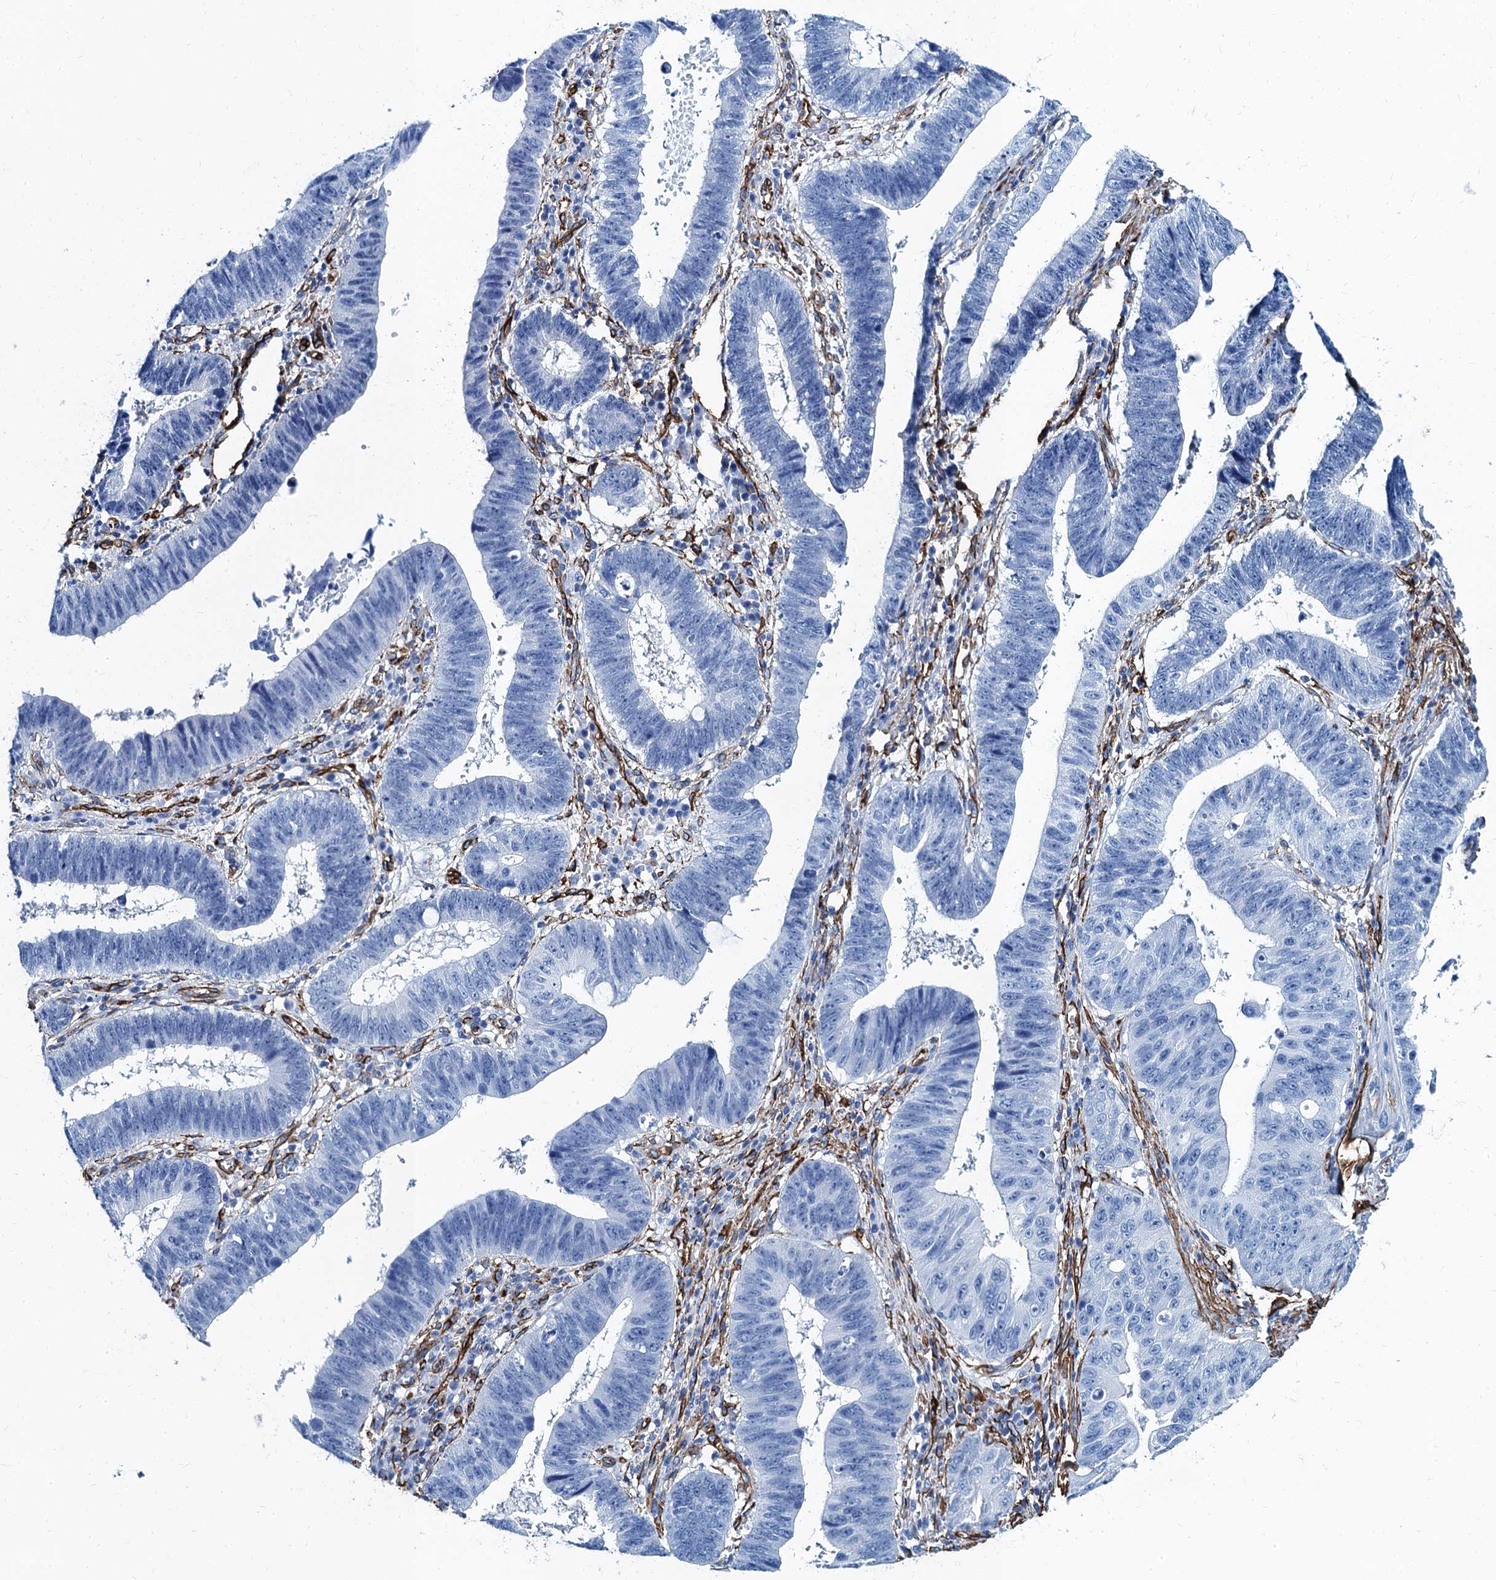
{"staining": {"intensity": "negative", "quantity": "none", "location": "none"}, "tissue": "stomach cancer", "cell_type": "Tumor cells", "image_type": "cancer", "snomed": [{"axis": "morphology", "description": "Adenocarcinoma, NOS"}, {"axis": "topography", "description": "Stomach"}], "caption": "An IHC image of stomach adenocarcinoma is shown. There is no staining in tumor cells of stomach adenocarcinoma. Nuclei are stained in blue.", "gene": "CAVIN2", "patient": {"sex": "male", "age": 59}}